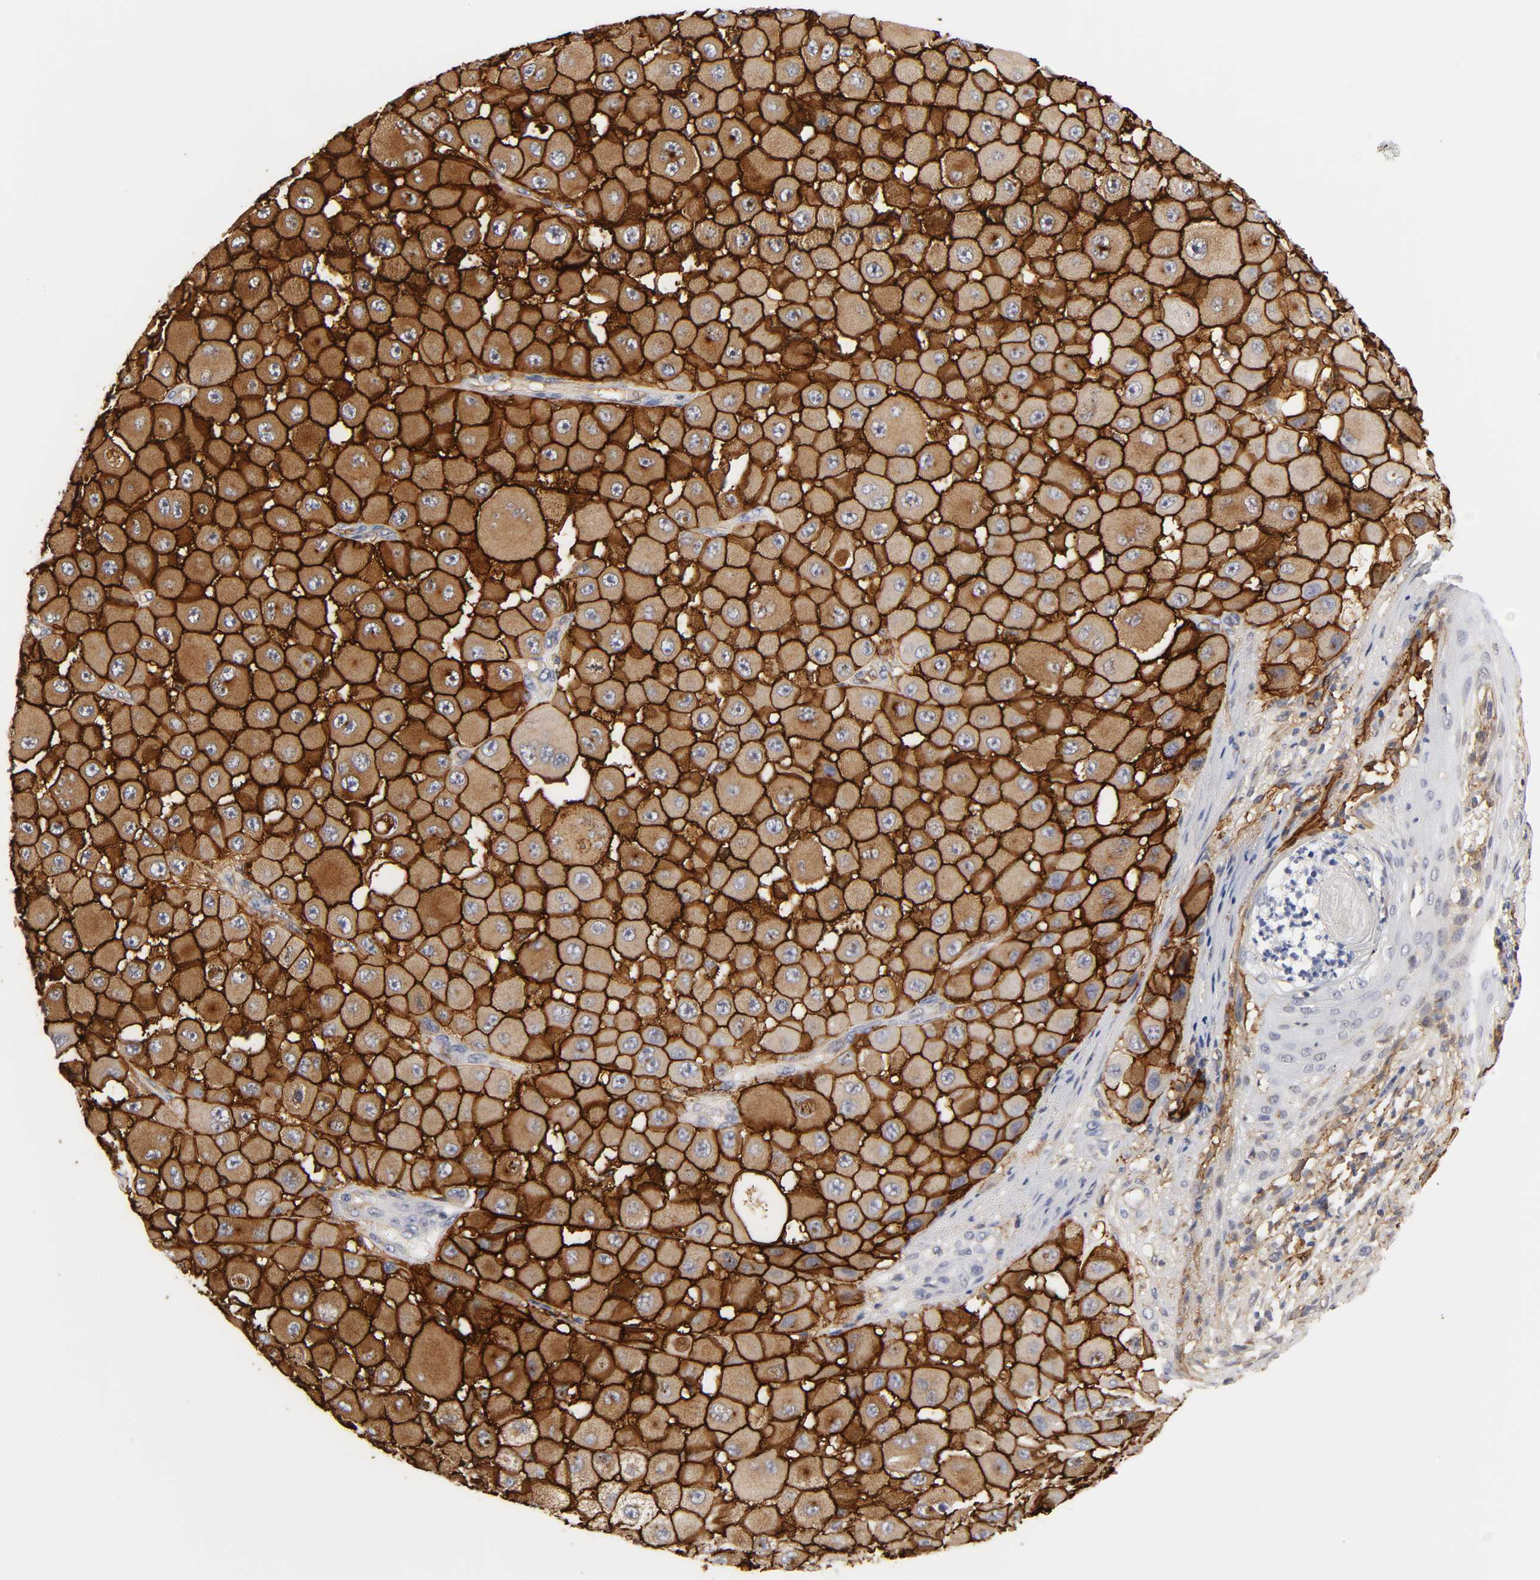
{"staining": {"intensity": "strong", "quantity": ">75%", "location": "cytoplasmic/membranous"}, "tissue": "melanoma", "cell_type": "Tumor cells", "image_type": "cancer", "snomed": [{"axis": "morphology", "description": "Malignant melanoma, NOS"}, {"axis": "topography", "description": "Skin"}], "caption": "An image of human melanoma stained for a protein shows strong cytoplasmic/membranous brown staining in tumor cells.", "gene": "ICAM1", "patient": {"sex": "female", "age": 81}}